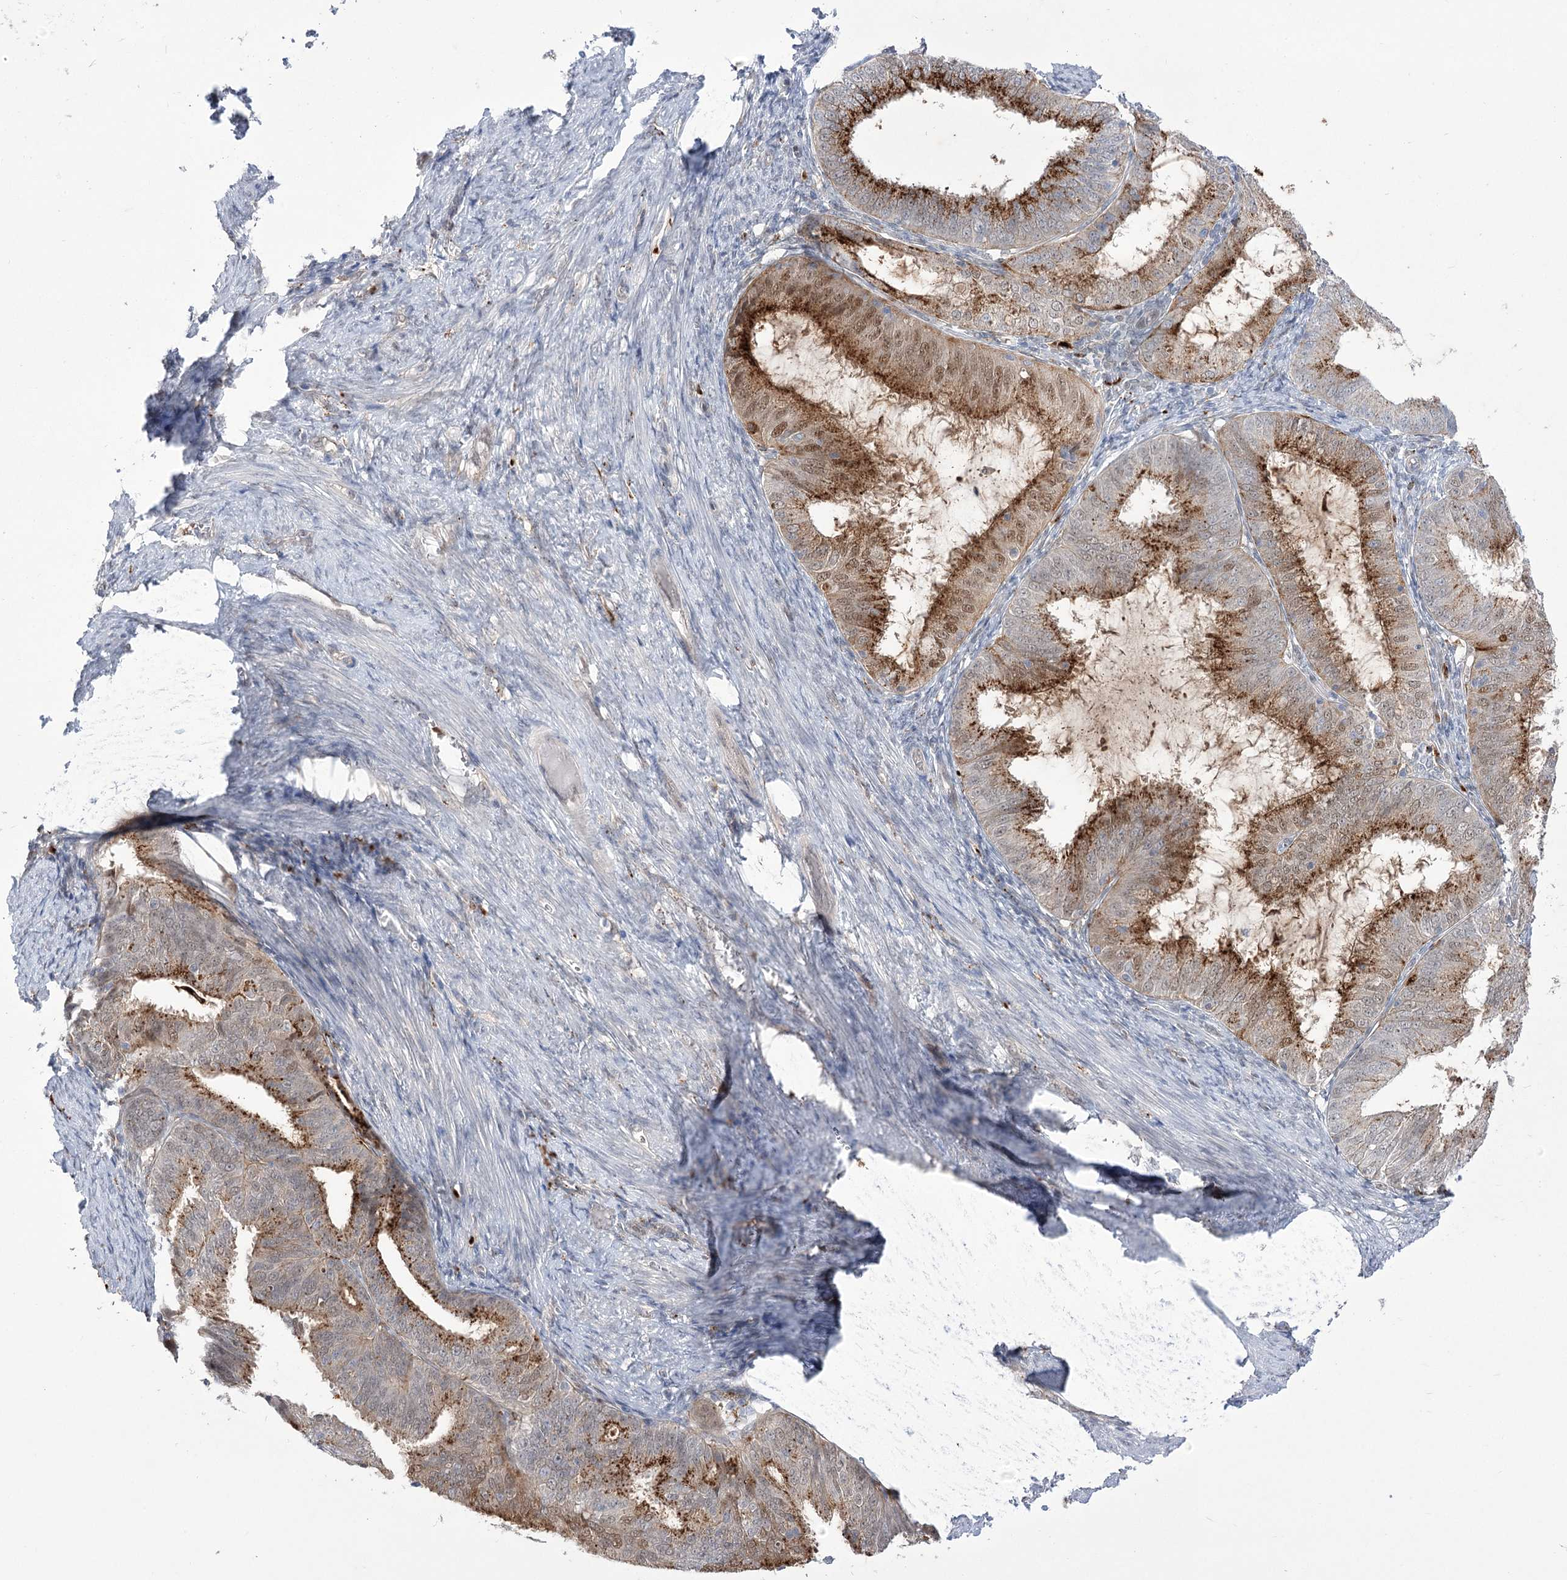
{"staining": {"intensity": "strong", "quantity": "25%-75%", "location": "cytoplasmic/membranous,nuclear"}, "tissue": "endometrial cancer", "cell_type": "Tumor cells", "image_type": "cancer", "snomed": [{"axis": "morphology", "description": "Adenocarcinoma, NOS"}, {"axis": "topography", "description": "Endometrium"}], "caption": "Endometrial adenocarcinoma stained for a protein shows strong cytoplasmic/membranous and nuclear positivity in tumor cells. (DAB (3,3'-diaminobenzidine) IHC with brightfield microscopy, high magnification).", "gene": "SIAE", "patient": {"sex": "female", "age": 51}}